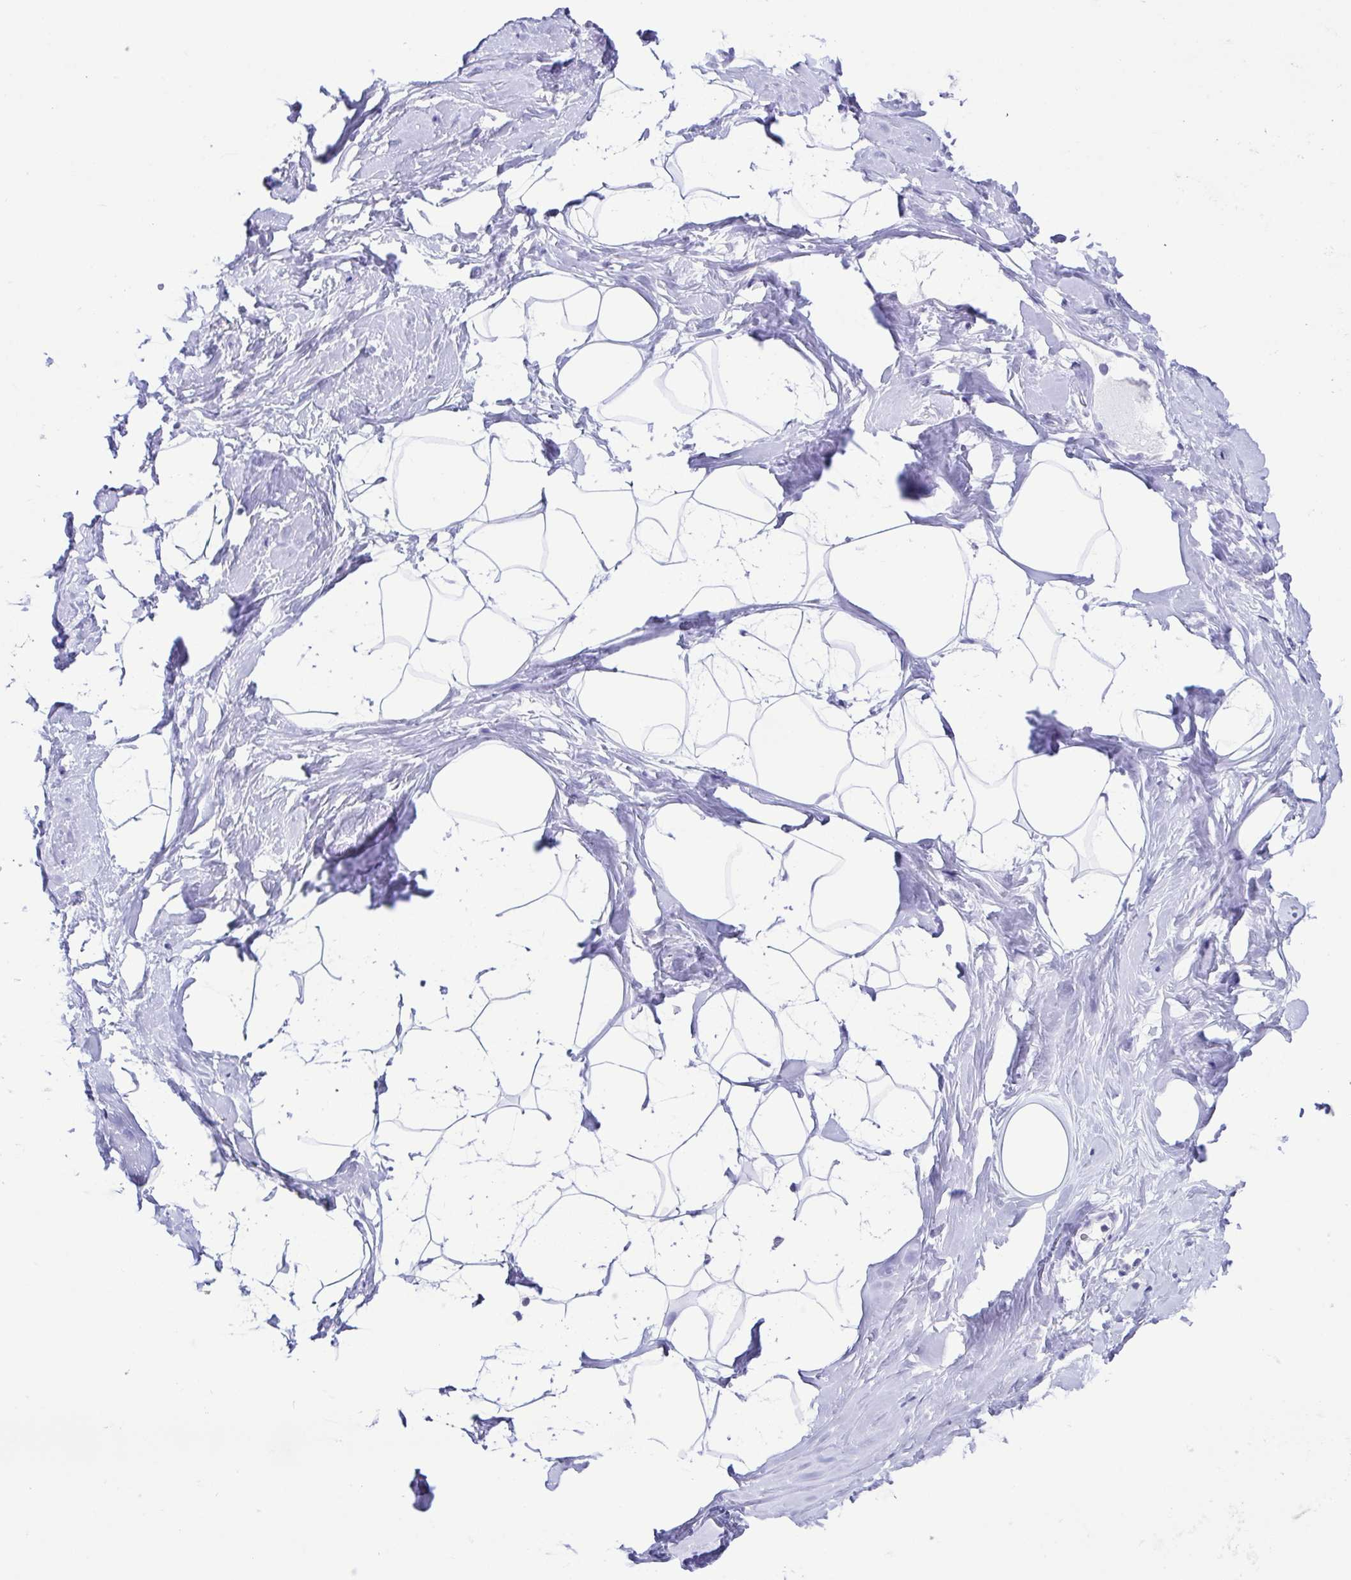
{"staining": {"intensity": "negative", "quantity": "none", "location": "none"}, "tissue": "breast", "cell_type": "Adipocytes", "image_type": "normal", "snomed": [{"axis": "morphology", "description": "Normal tissue, NOS"}, {"axis": "topography", "description": "Breast"}], "caption": "Immunohistochemistry photomicrograph of unremarkable breast: breast stained with DAB reveals no significant protein expression in adipocytes.", "gene": "ACTRT3", "patient": {"sex": "female", "age": 32}}